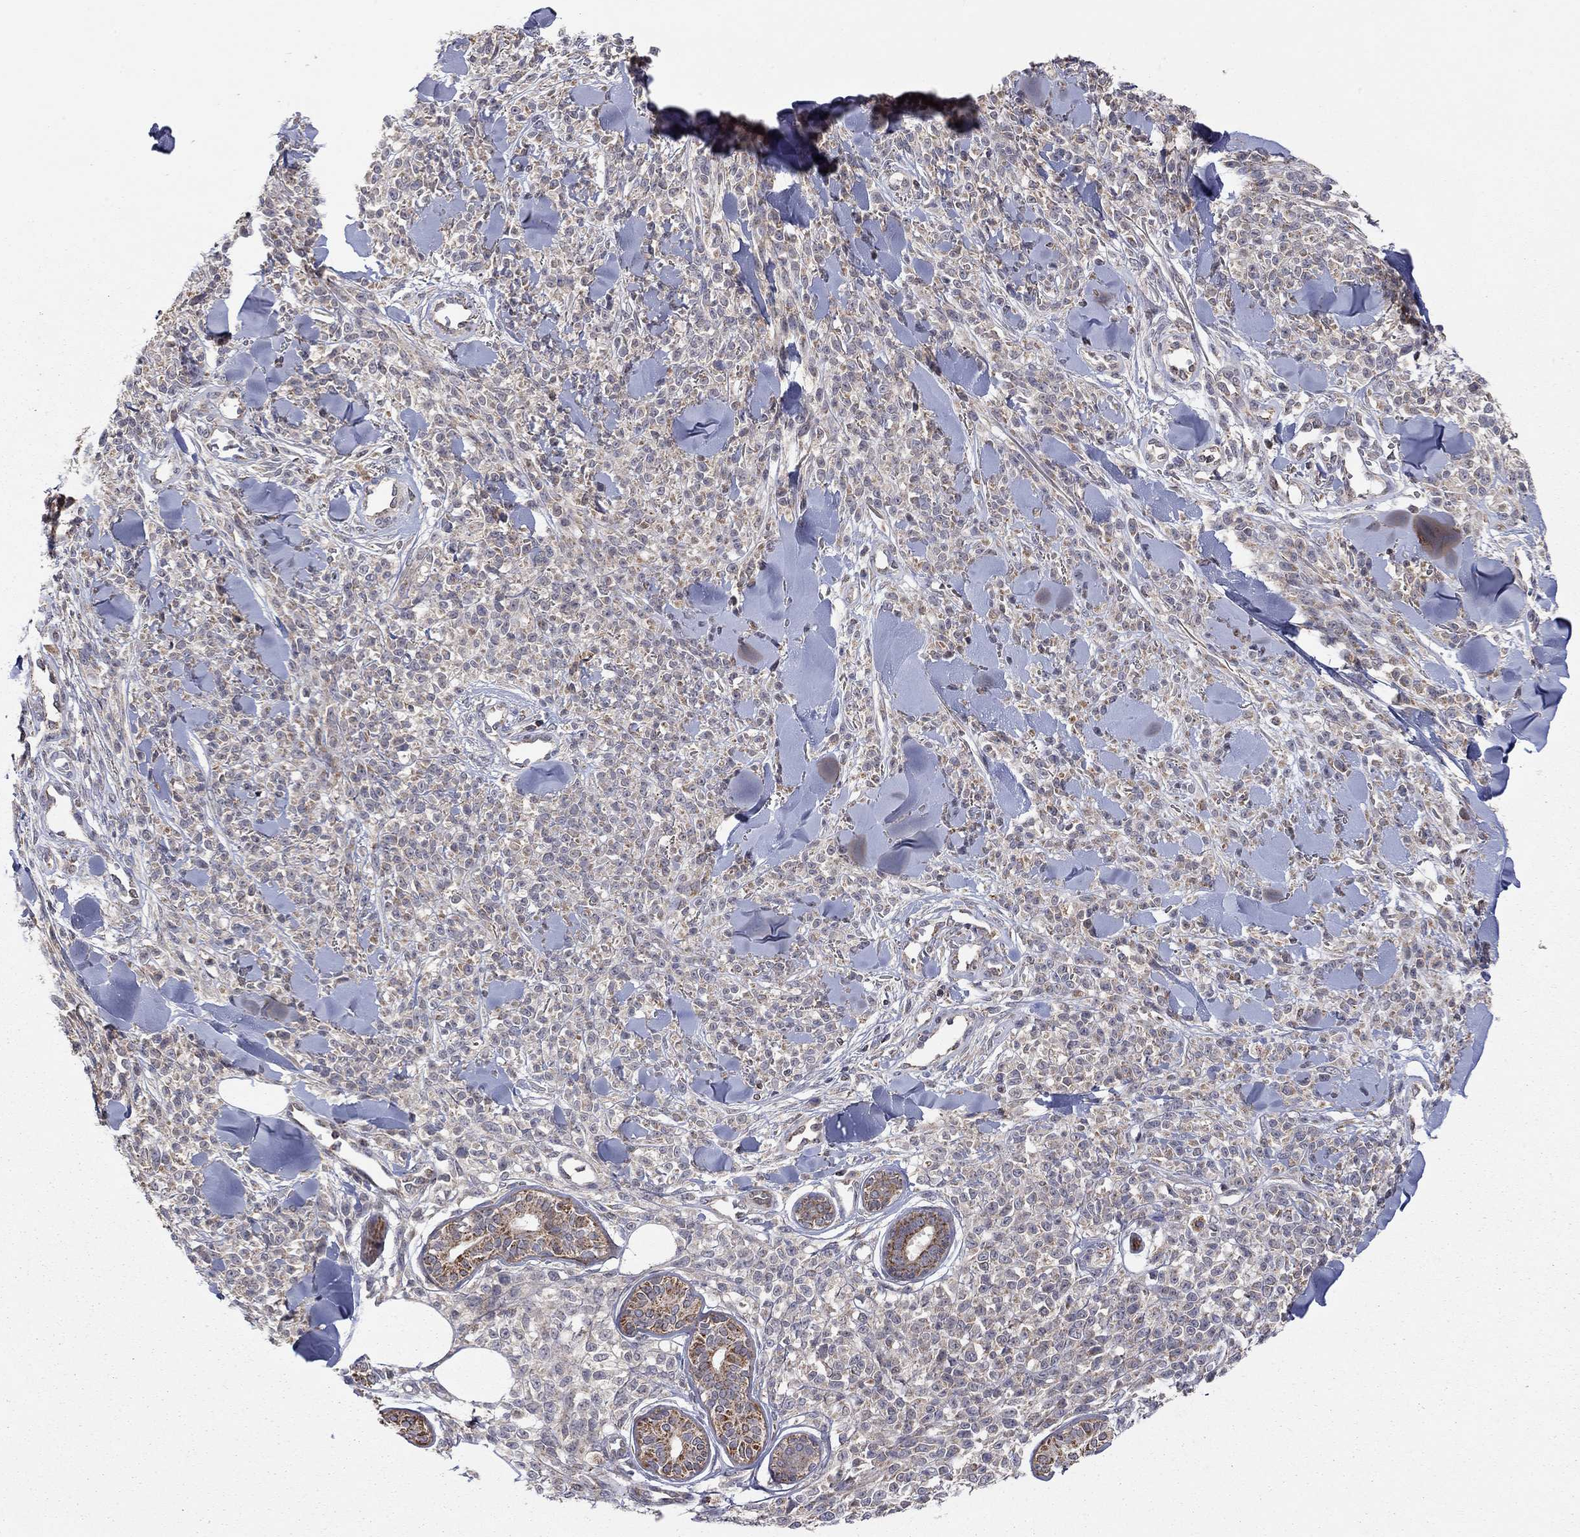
{"staining": {"intensity": "weak", "quantity": "<25%", "location": "cytoplasmic/membranous"}, "tissue": "melanoma", "cell_type": "Tumor cells", "image_type": "cancer", "snomed": [{"axis": "morphology", "description": "Malignant melanoma, NOS"}, {"axis": "topography", "description": "Skin"}, {"axis": "topography", "description": "Skin of trunk"}], "caption": "IHC histopathology image of neoplastic tissue: human melanoma stained with DAB (3,3'-diaminobenzidine) demonstrates no significant protein expression in tumor cells.", "gene": "IDS", "patient": {"sex": "male", "age": 74}}